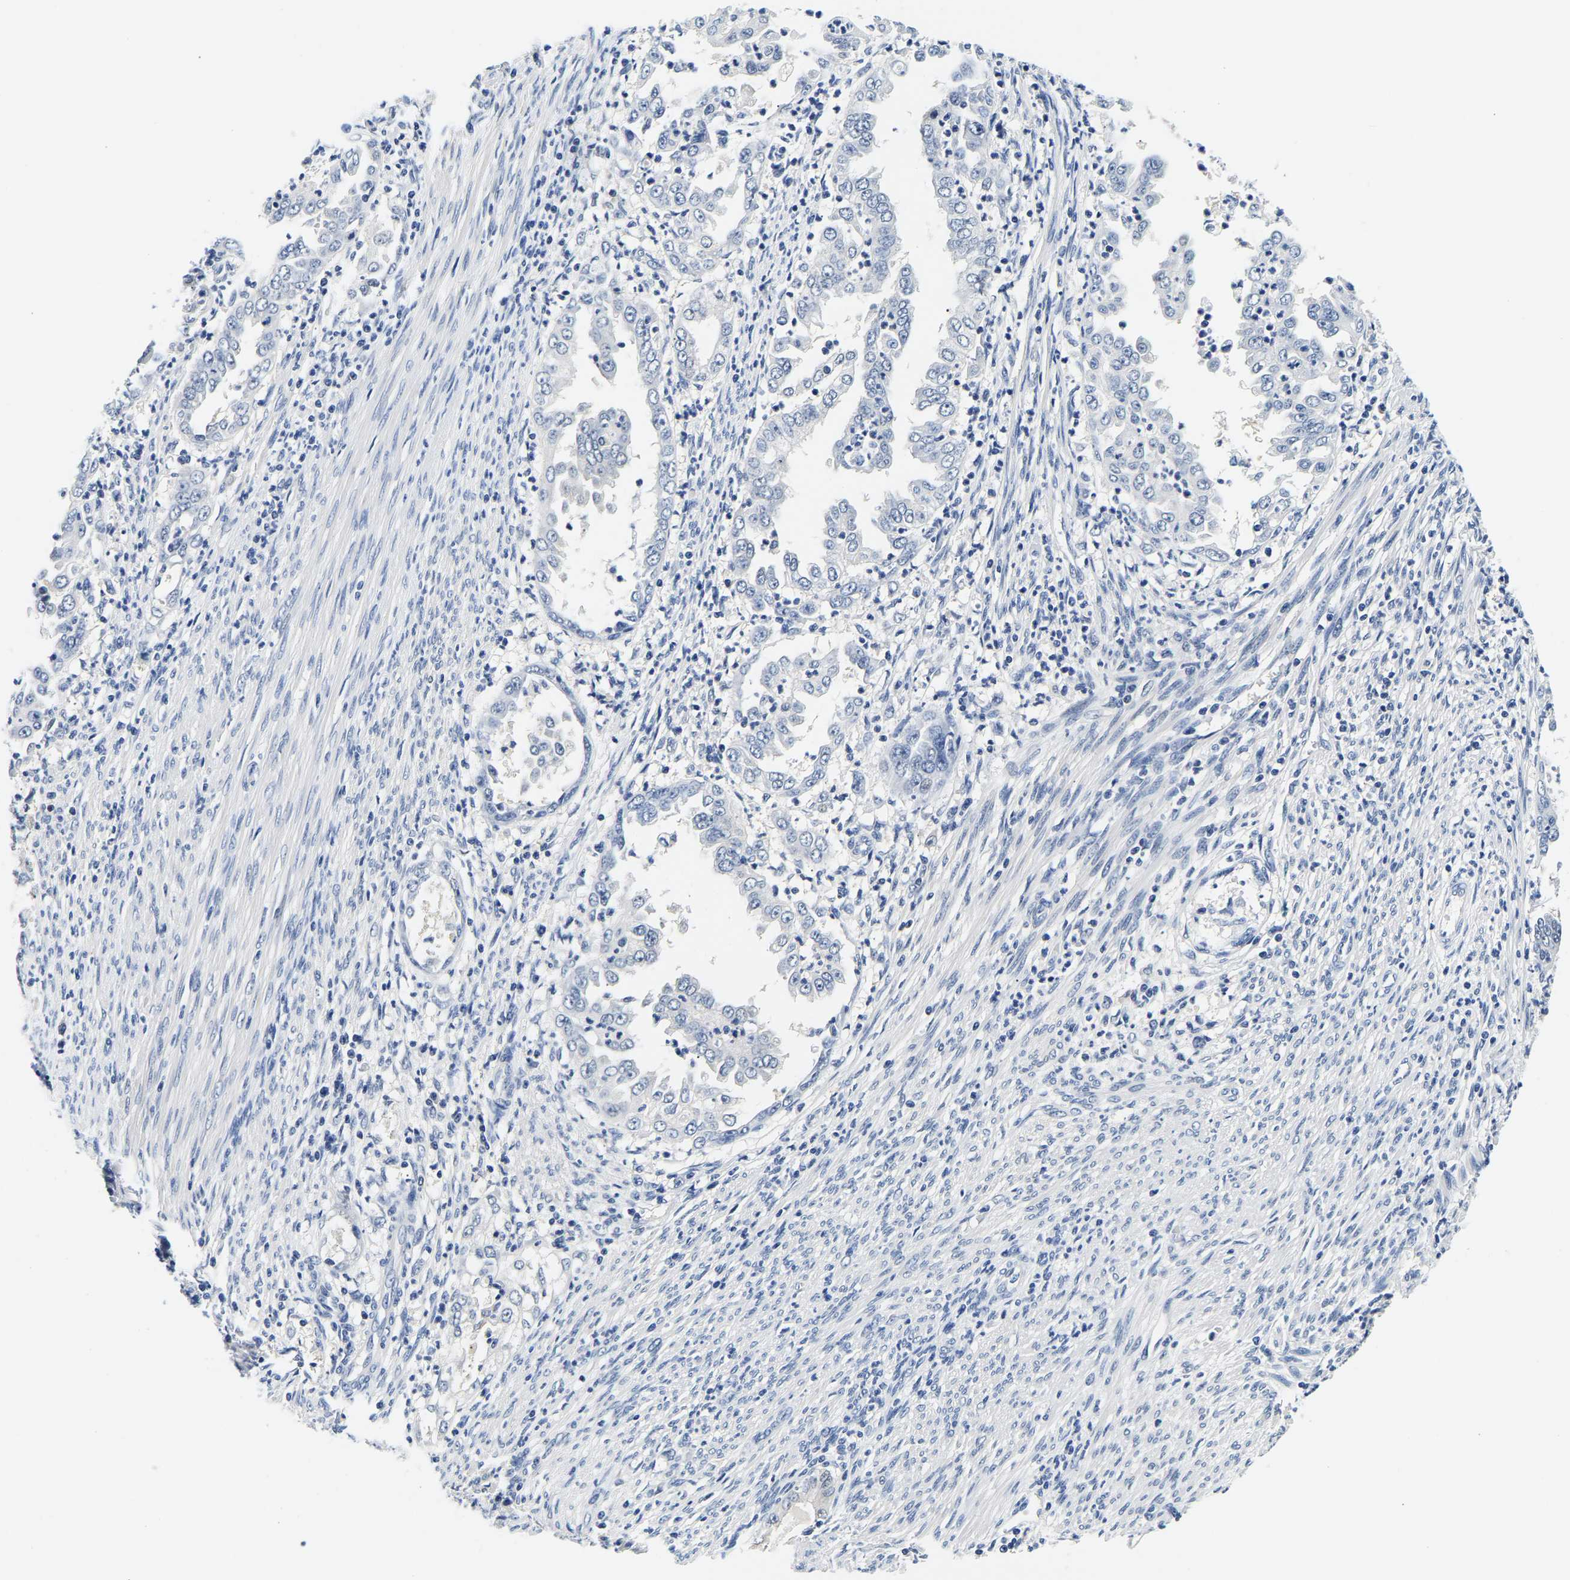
{"staining": {"intensity": "negative", "quantity": "none", "location": "none"}, "tissue": "endometrial cancer", "cell_type": "Tumor cells", "image_type": "cancer", "snomed": [{"axis": "morphology", "description": "Adenocarcinoma, NOS"}, {"axis": "topography", "description": "Endometrium"}], "caption": "Endometrial adenocarcinoma was stained to show a protein in brown. There is no significant expression in tumor cells.", "gene": "UCHL3", "patient": {"sex": "female", "age": 85}}